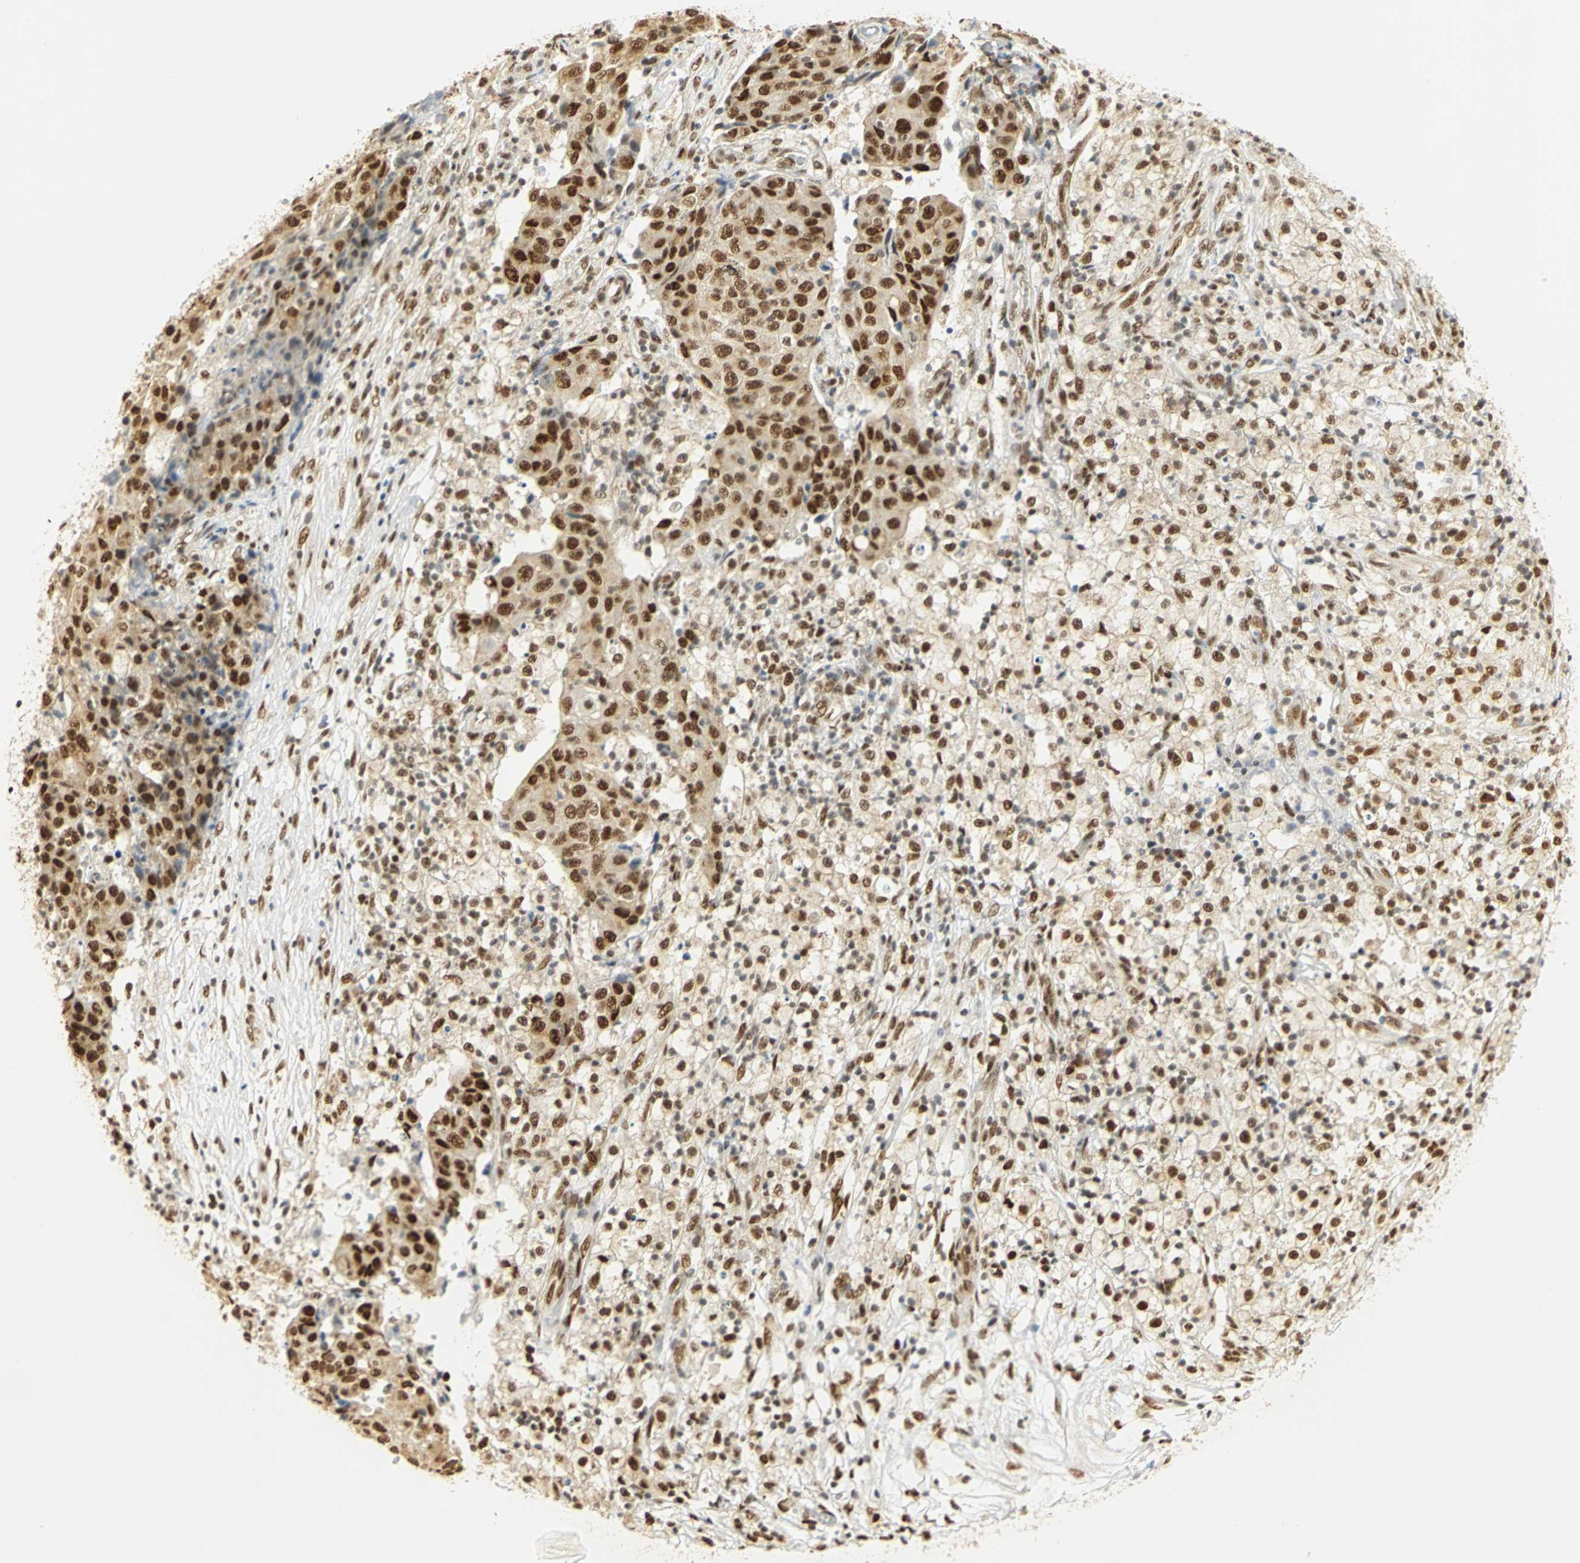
{"staining": {"intensity": "moderate", "quantity": ">75%", "location": "cytoplasmic/membranous,nuclear"}, "tissue": "ovarian cancer", "cell_type": "Tumor cells", "image_type": "cancer", "snomed": [{"axis": "morphology", "description": "Carcinoma, endometroid"}, {"axis": "topography", "description": "Ovary"}], "caption": "Immunohistochemical staining of human ovarian cancer shows medium levels of moderate cytoplasmic/membranous and nuclear protein expression in approximately >75% of tumor cells. The staining is performed using DAB (3,3'-diaminobenzidine) brown chromogen to label protein expression. The nuclei are counter-stained blue using hematoxylin.", "gene": "DDX5", "patient": {"sex": "female", "age": 42}}